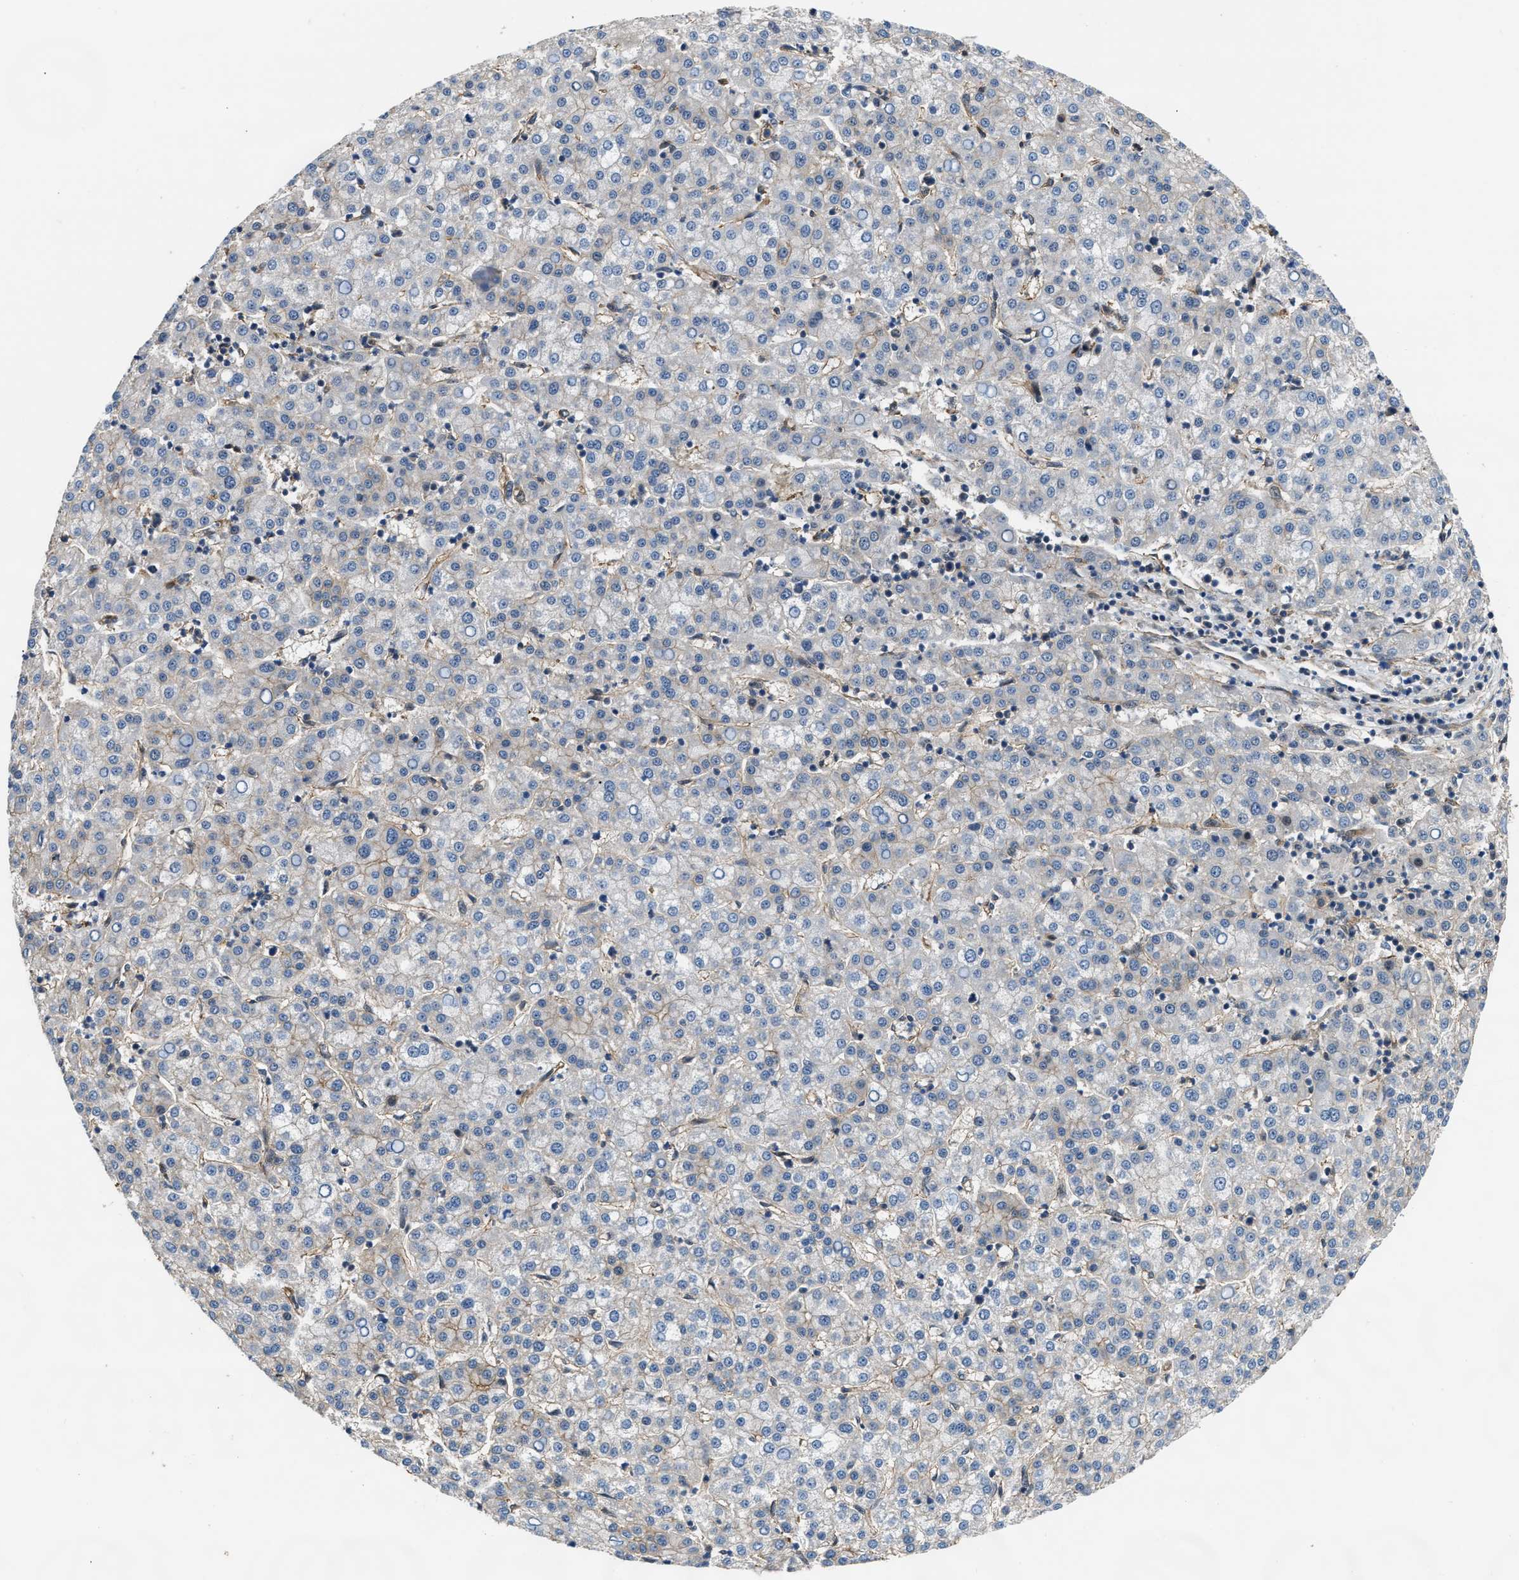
{"staining": {"intensity": "negative", "quantity": "none", "location": "none"}, "tissue": "liver cancer", "cell_type": "Tumor cells", "image_type": "cancer", "snomed": [{"axis": "morphology", "description": "Carcinoma, Hepatocellular, NOS"}, {"axis": "topography", "description": "Liver"}], "caption": "High magnification brightfield microscopy of liver cancer stained with DAB (3,3'-diaminobenzidine) (brown) and counterstained with hematoxylin (blue): tumor cells show no significant staining. The staining is performed using DAB brown chromogen with nuclei counter-stained in using hematoxylin.", "gene": "COPS2", "patient": {"sex": "female", "age": 58}}